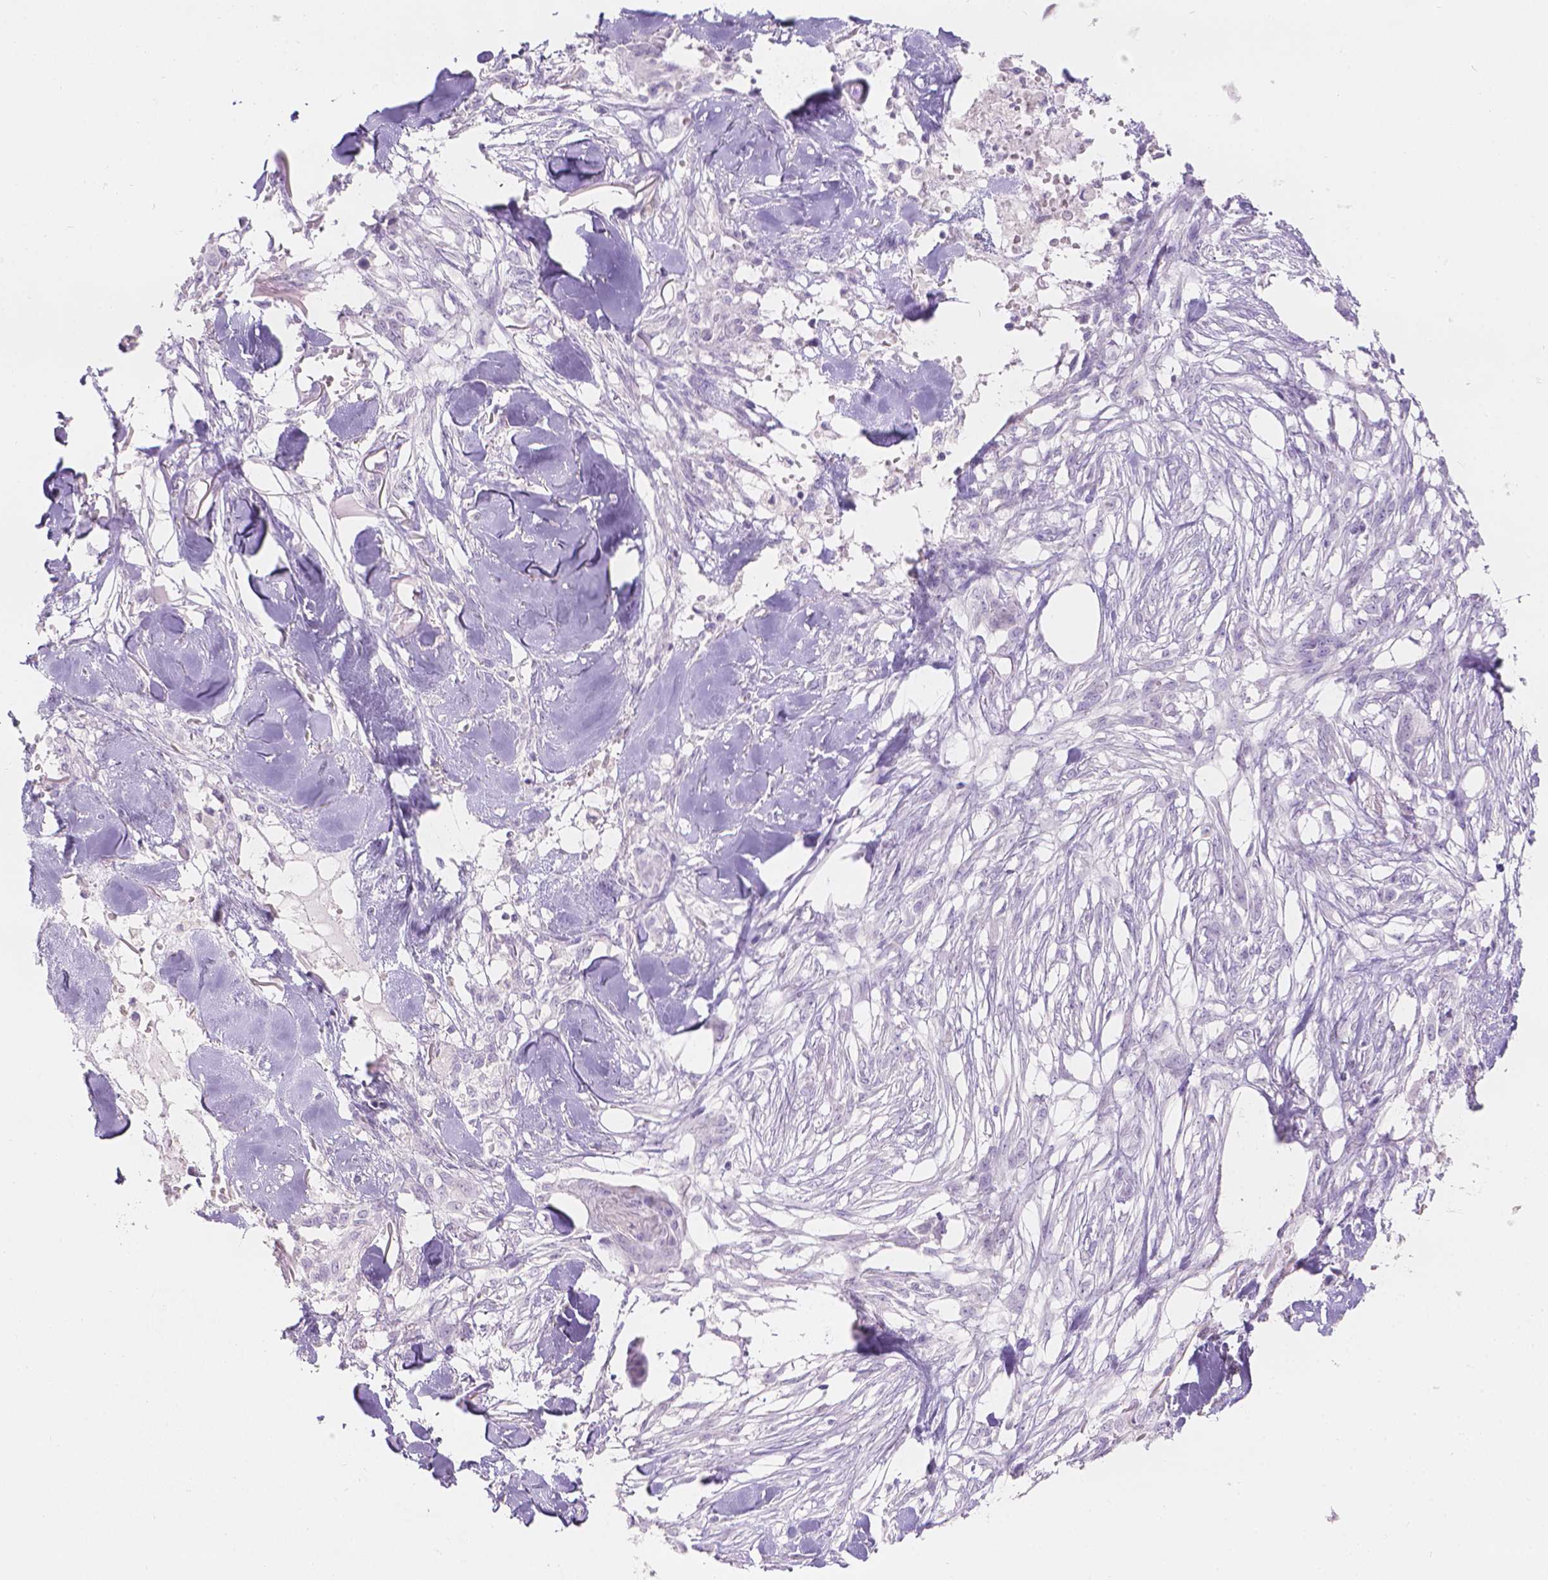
{"staining": {"intensity": "negative", "quantity": "none", "location": "none"}, "tissue": "skin cancer", "cell_type": "Tumor cells", "image_type": "cancer", "snomed": [{"axis": "morphology", "description": "Squamous cell carcinoma, NOS"}, {"axis": "topography", "description": "Skin"}], "caption": "Tumor cells show no significant protein expression in squamous cell carcinoma (skin).", "gene": "HTN3", "patient": {"sex": "female", "age": 59}}